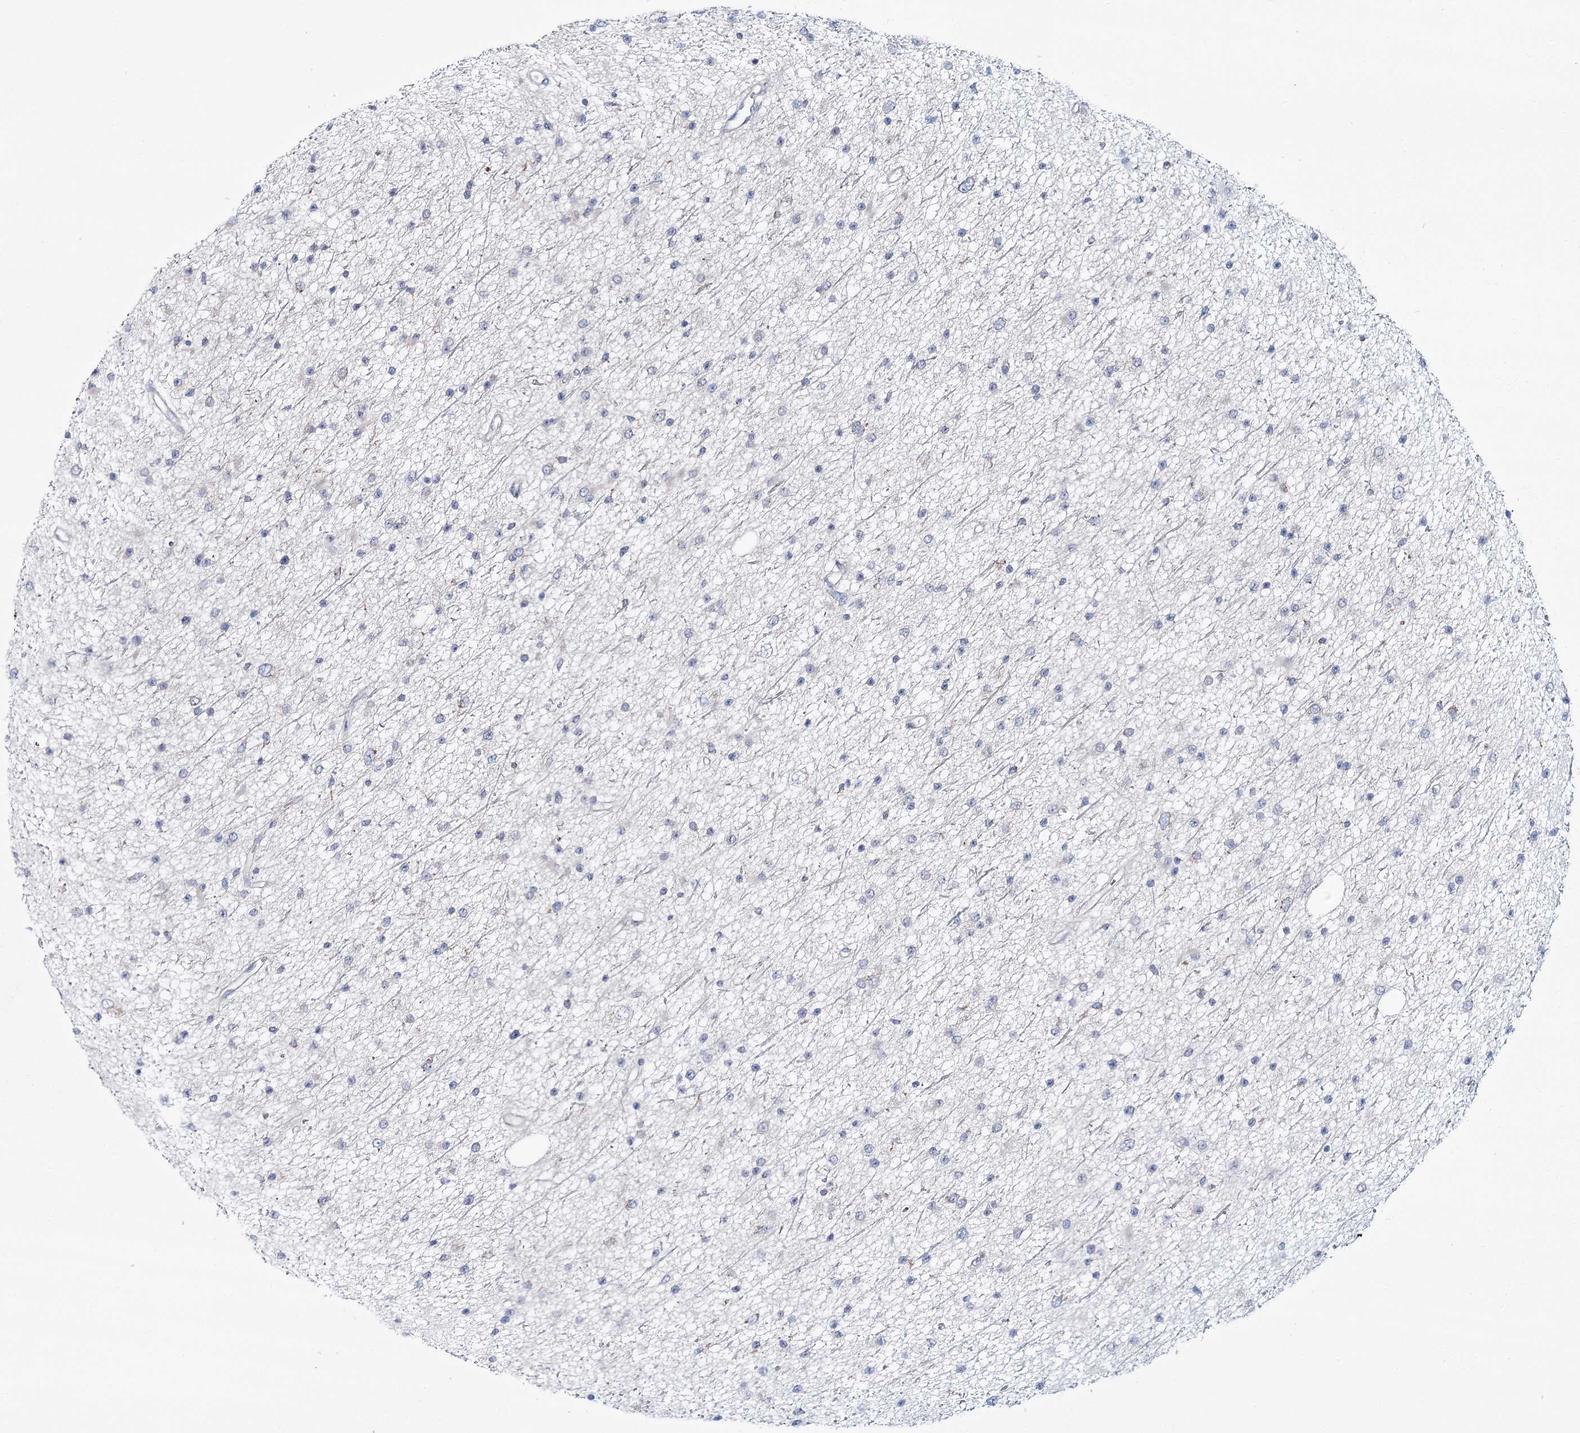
{"staining": {"intensity": "negative", "quantity": "none", "location": "none"}, "tissue": "glioma", "cell_type": "Tumor cells", "image_type": "cancer", "snomed": [{"axis": "morphology", "description": "Glioma, malignant, Low grade"}, {"axis": "topography", "description": "Cerebral cortex"}], "caption": "Immunohistochemistry histopathology image of human glioma stained for a protein (brown), which shows no expression in tumor cells.", "gene": "CPLANE1", "patient": {"sex": "female", "age": 39}}